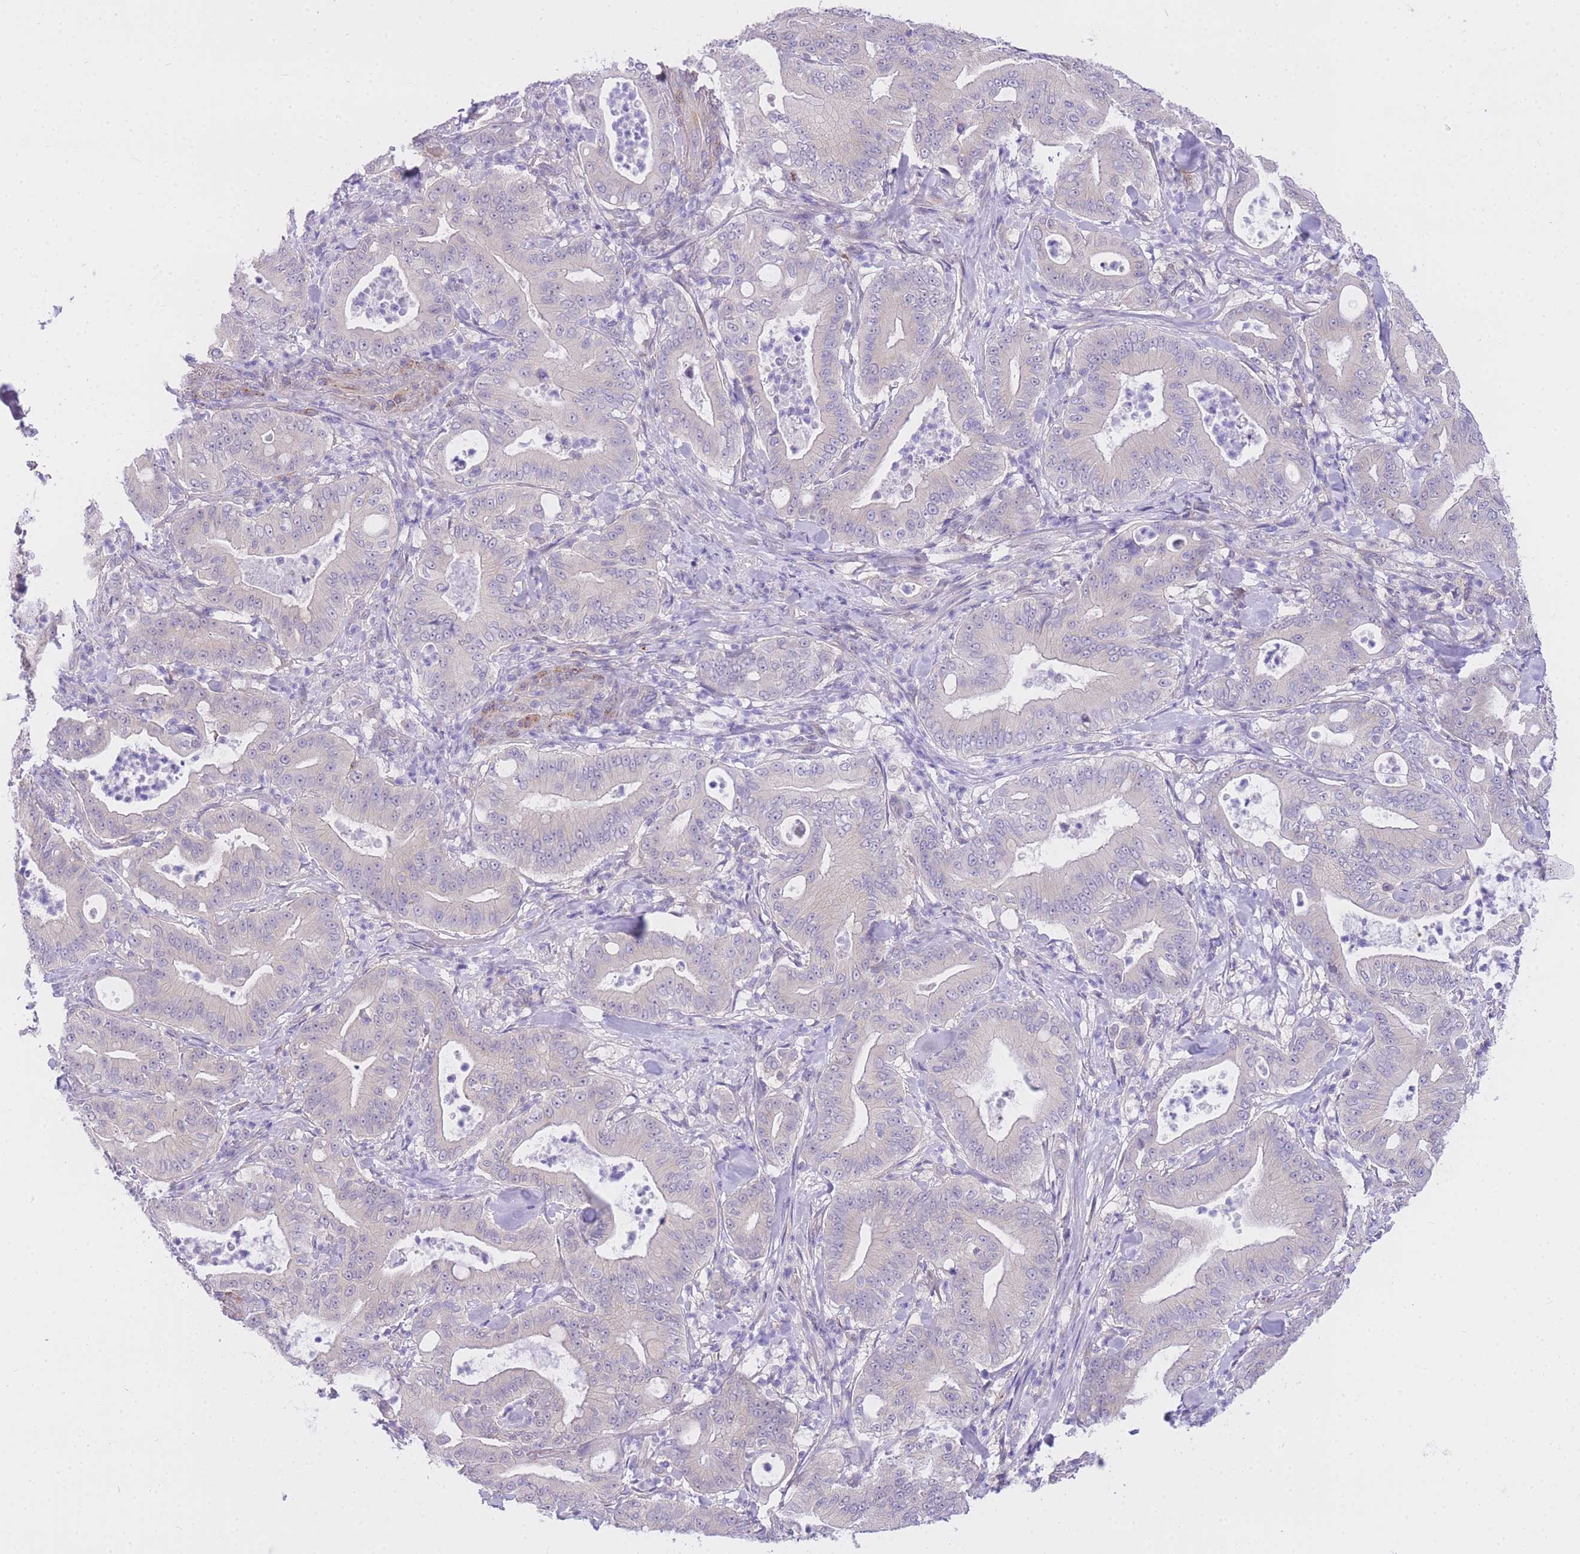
{"staining": {"intensity": "negative", "quantity": "none", "location": "none"}, "tissue": "pancreatic cancer", "cell_type": "Tumor cells", "image_type": "cancer", "snomed": [{"axis": "morphology", "description": "Adenocarcinoma, NOS"}, {"axis": "topography", "description": "Pancreas"}], "caption": "The image shows no significant positivity in tumor cells of pancreatic adenocarcinoma. Brightfield microscopy of immunohistochemistry (IHC) stained with DAB (brown) and hematoxylin (blue), captured at high magnification.", "gene": "S100PBP", "patient": {"sex": "male", "age": 71}}